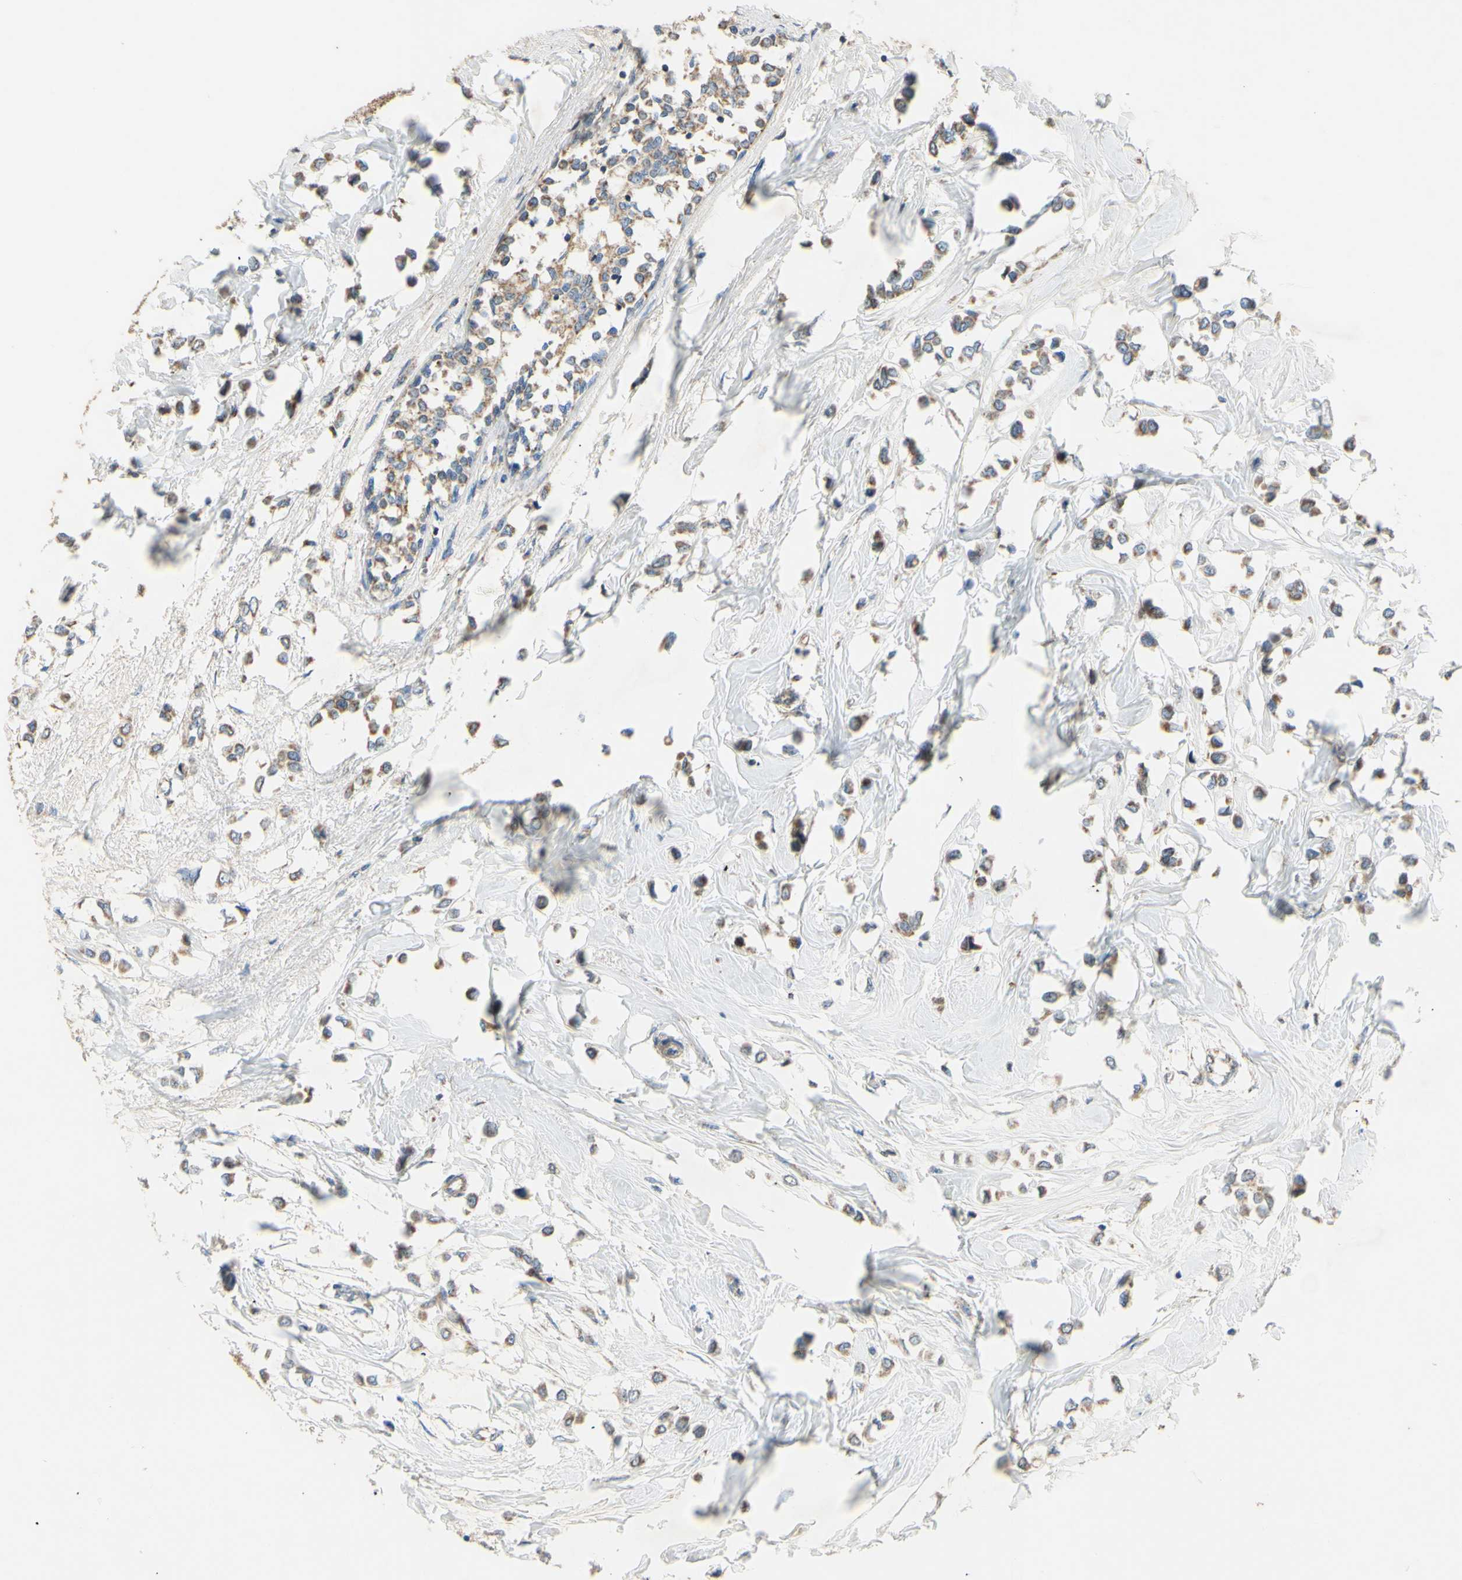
{"staining": {"intensity": "moderate", "quantity": ">75%", "location": "cytoplasmic/membranous"}, "tissue": "breast cancer", "cell_type": "Tumor cells", "image_type": "cancer", "snomed": [{"axis": "morphology", "description": "Lobular carcinoma"}, {"axis": "topography", "description": "Breast"}], "caption": "Breast cancer stained for a protein (brown) displays moderate cytoplasmic/membranous positive staining in approximately >75% of tumor cells.", "gene": "PTGIS", "patient": {"sex": "female", "age": 51}}